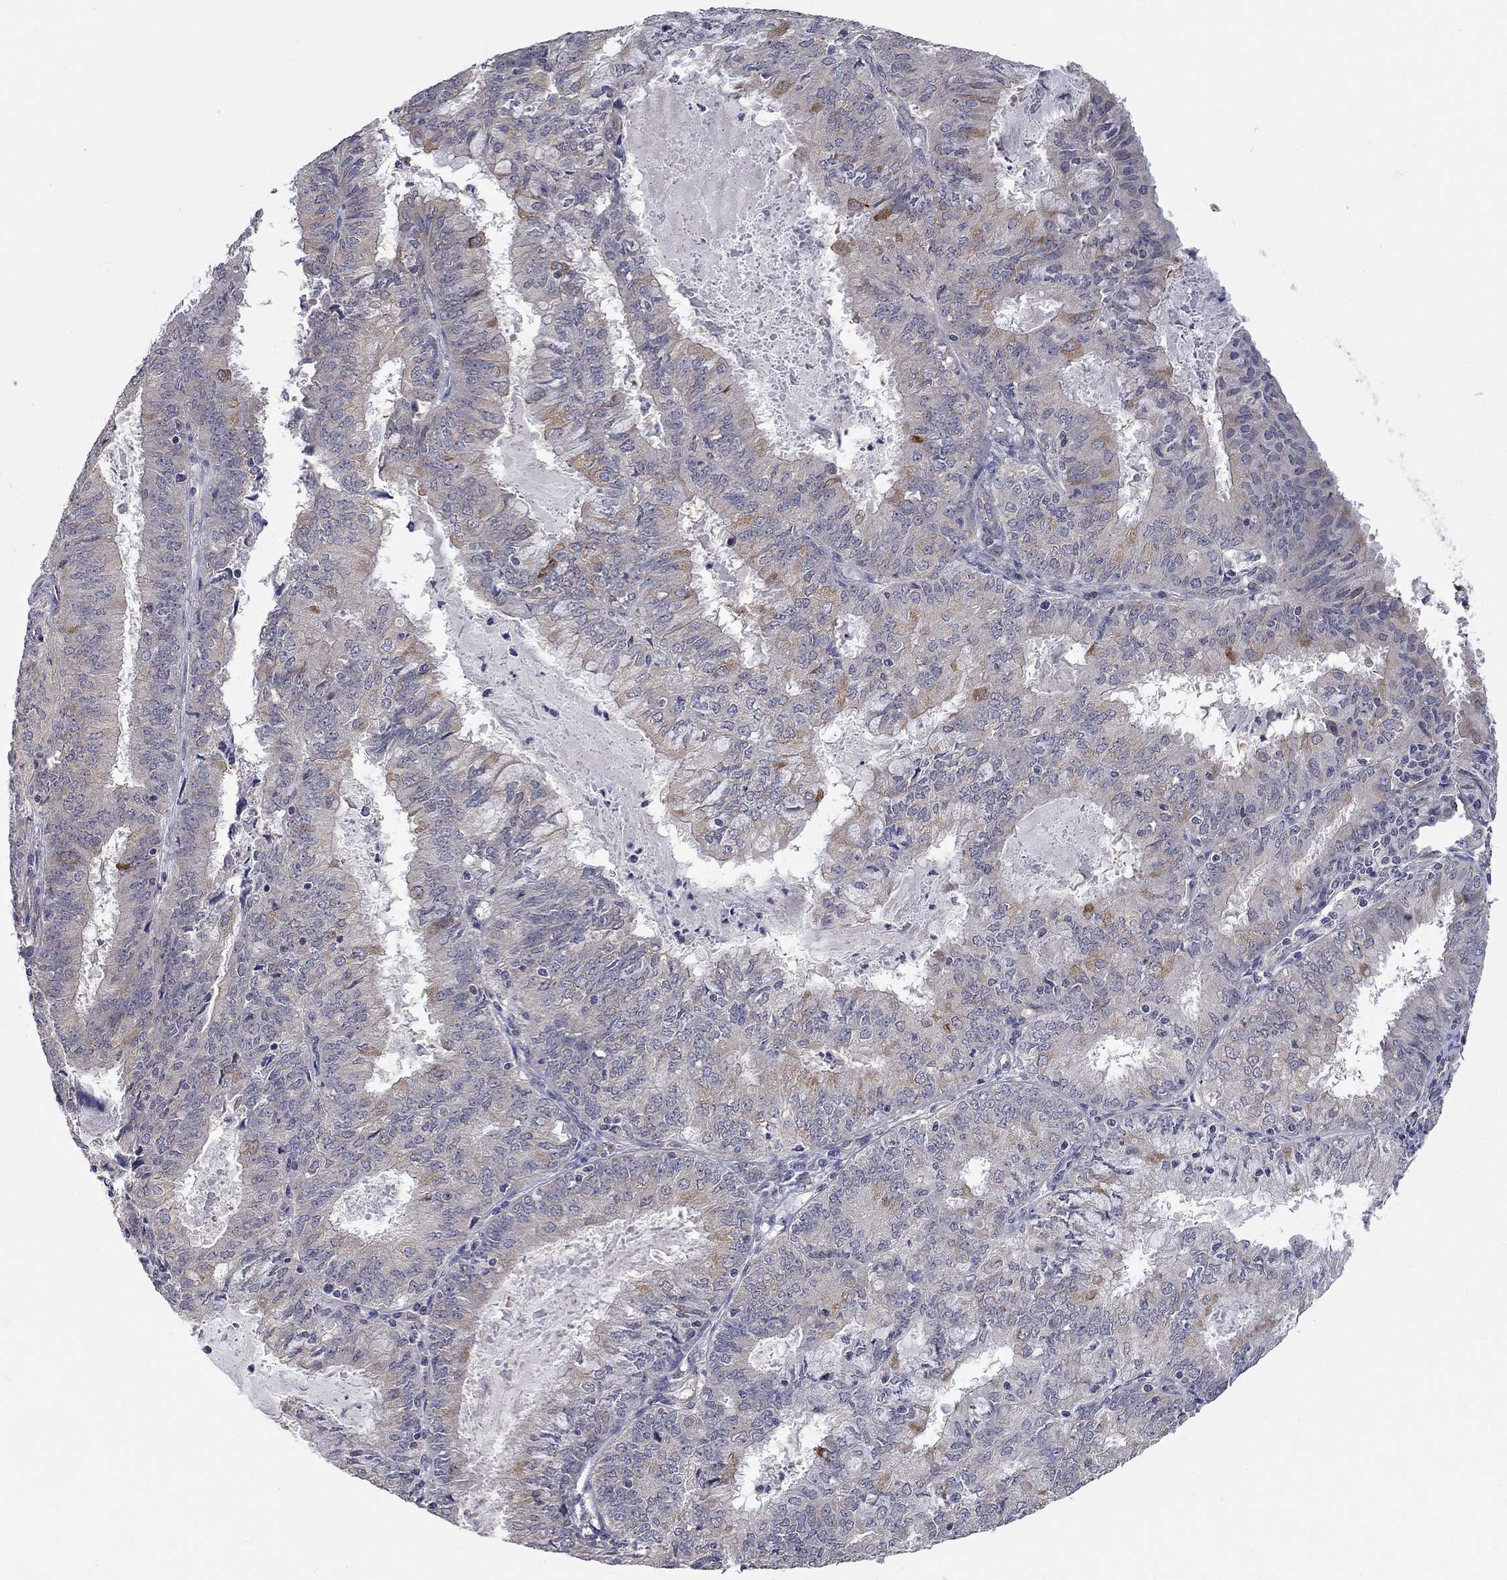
{"staining": {"intensity": "moderate", "quantity": "<25%", "location": "cytoplasmic/membranous"}, "tissue": "endometrial cancer", "cell_type": "Tumor cells", "image_type": "cancer", "snomed": [{"axis": "morphology", "description": "Adenocarcinoma, NOS"}, {"axis": "topography", "description": "Endometrium"}], "caption": "Immunohistochemistry (IHC) of human endometrial adenocarcinoma displays low levels of moderate cytoplasmic/membranous staining in approximately <25% of tumor cells.", "gene": "WASF3", "patient": {"sex": "female", "age": 57}}